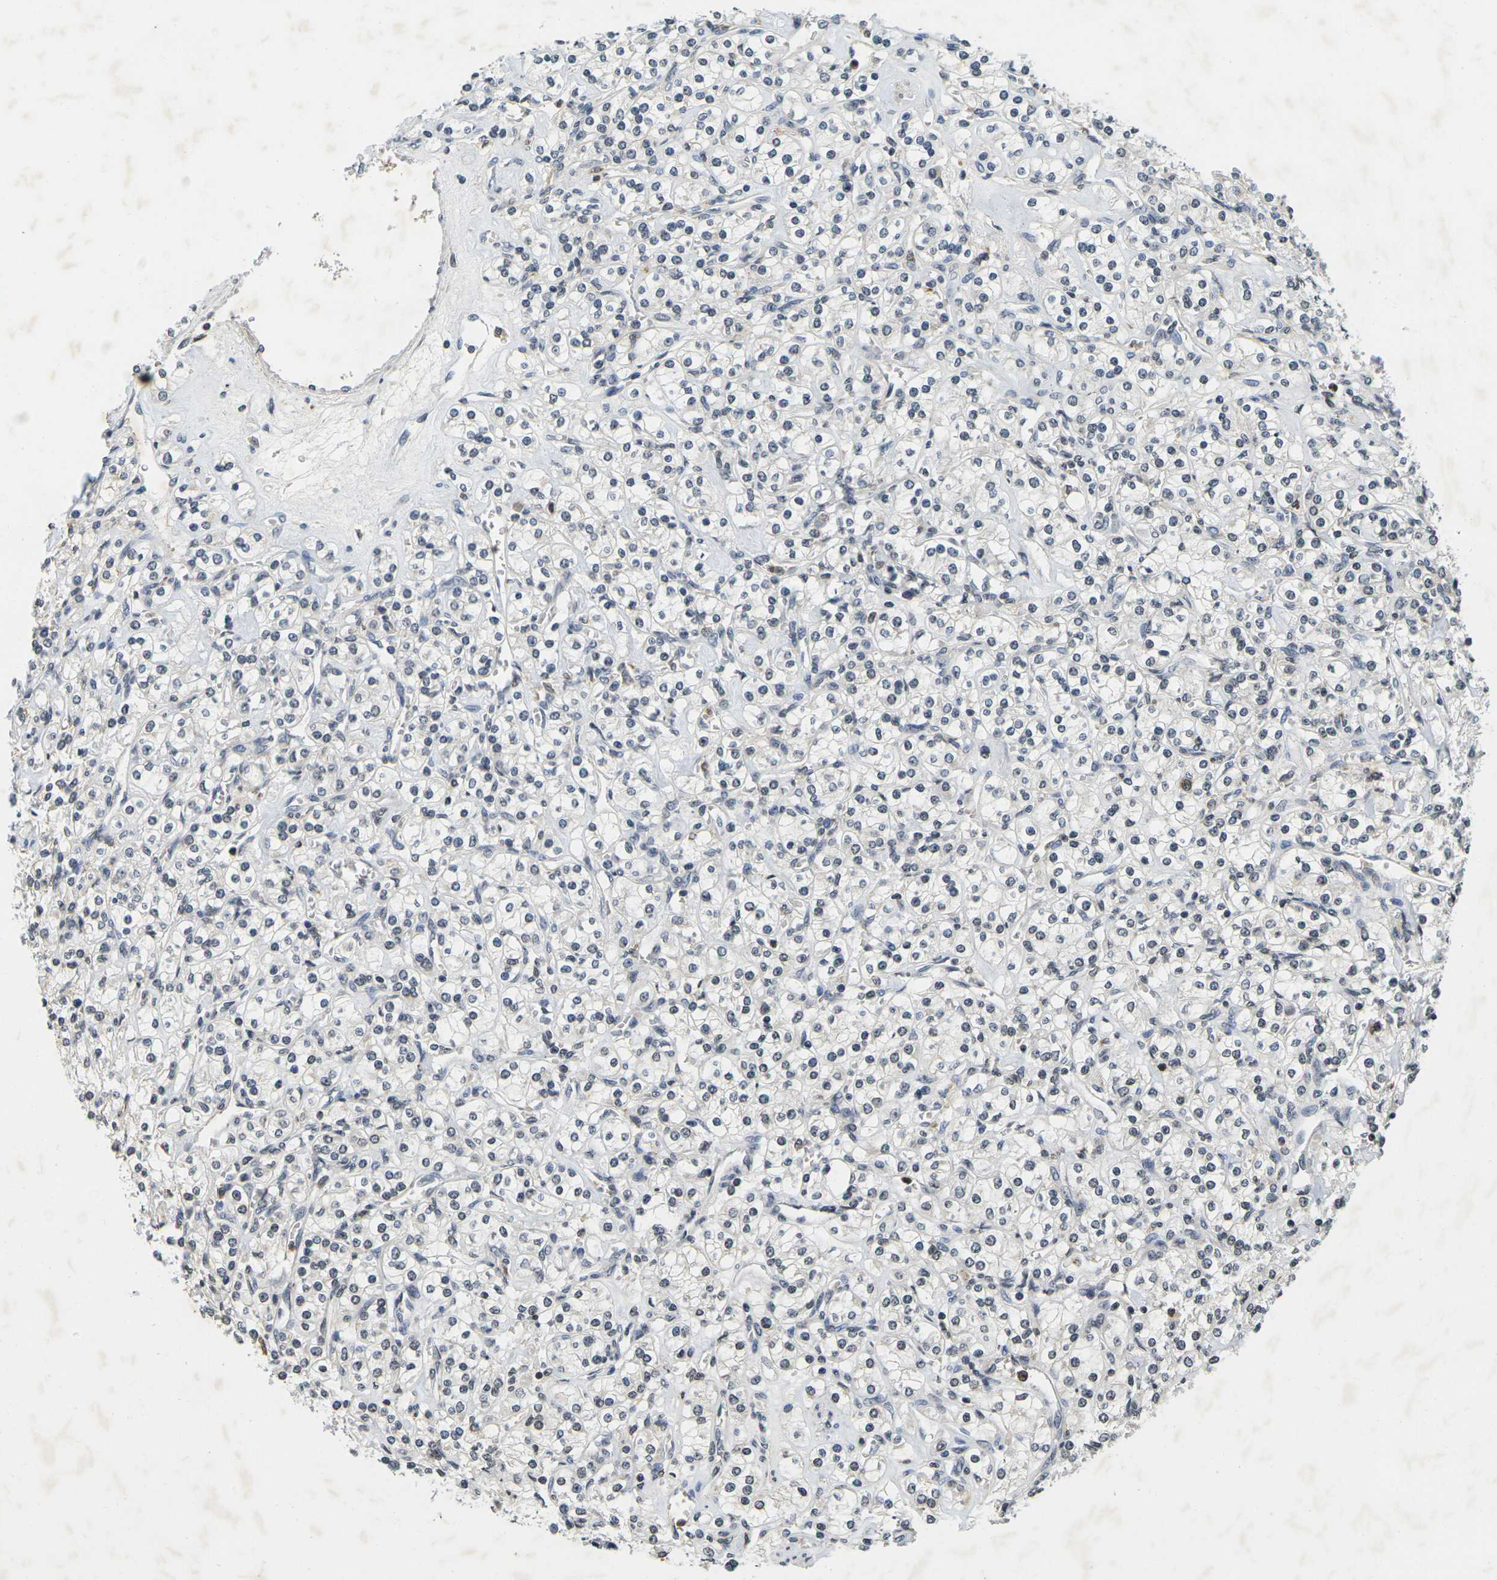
{"staining": {"intensity": "negative", "quantity": "none", "location": "none"}, "tissue": "renal cancer", "cell_type": "Tumor cells", "image_type": "cancer", "snomed": [{"axis": "morphology", "description": "Adenocarcinoma, NOS"}, {"axis": "topography", "description": "Kidney"}], "caption": "Micrograph shows no significant protein positivity in tumor cells of adenocarcinoma (renal). Nuclei are stained in blue.", "gene": "C1QC", "patient": {"sex": "male", "age": 77}}